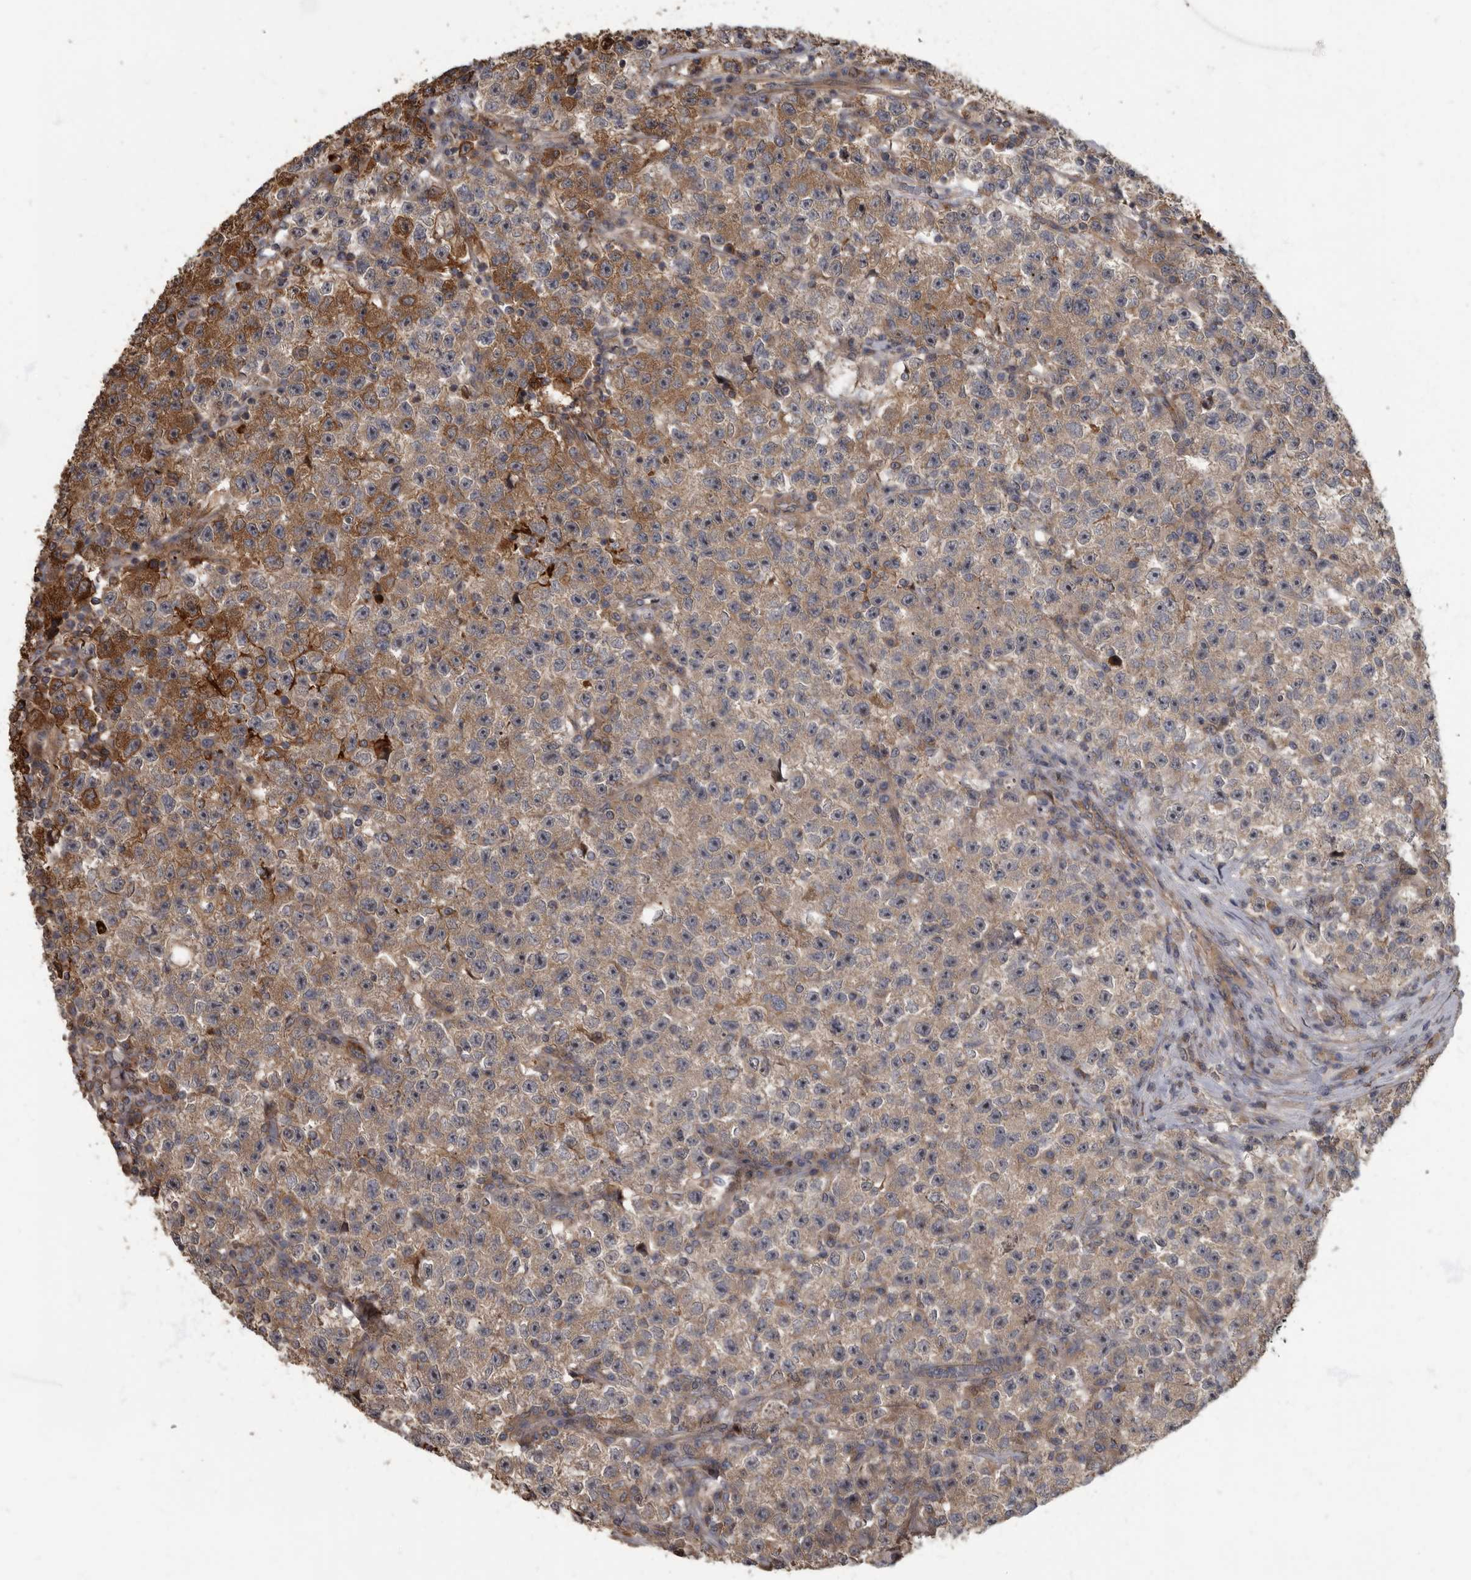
{"staining": {"intensity": "strong", "quantity": "<25%", "location": "cytoplasmic/membranous"}, "tissue": "testis cancer", "cell_type": "Tumor cells", "image_type": "cancer", "snomed": [{"axis": "morphology", "description": "Seminoma, NOS"}, {"axis": "topography", "description": "Testis"}], "caption": "Brown immunohistochemical staining in testis cancer (seminoma) displays strong cytoplasmic/membranous expression in about <25% of tumor cells.", "gene": "DAAM1", "patient": {"sex": "male", "age": 22}}